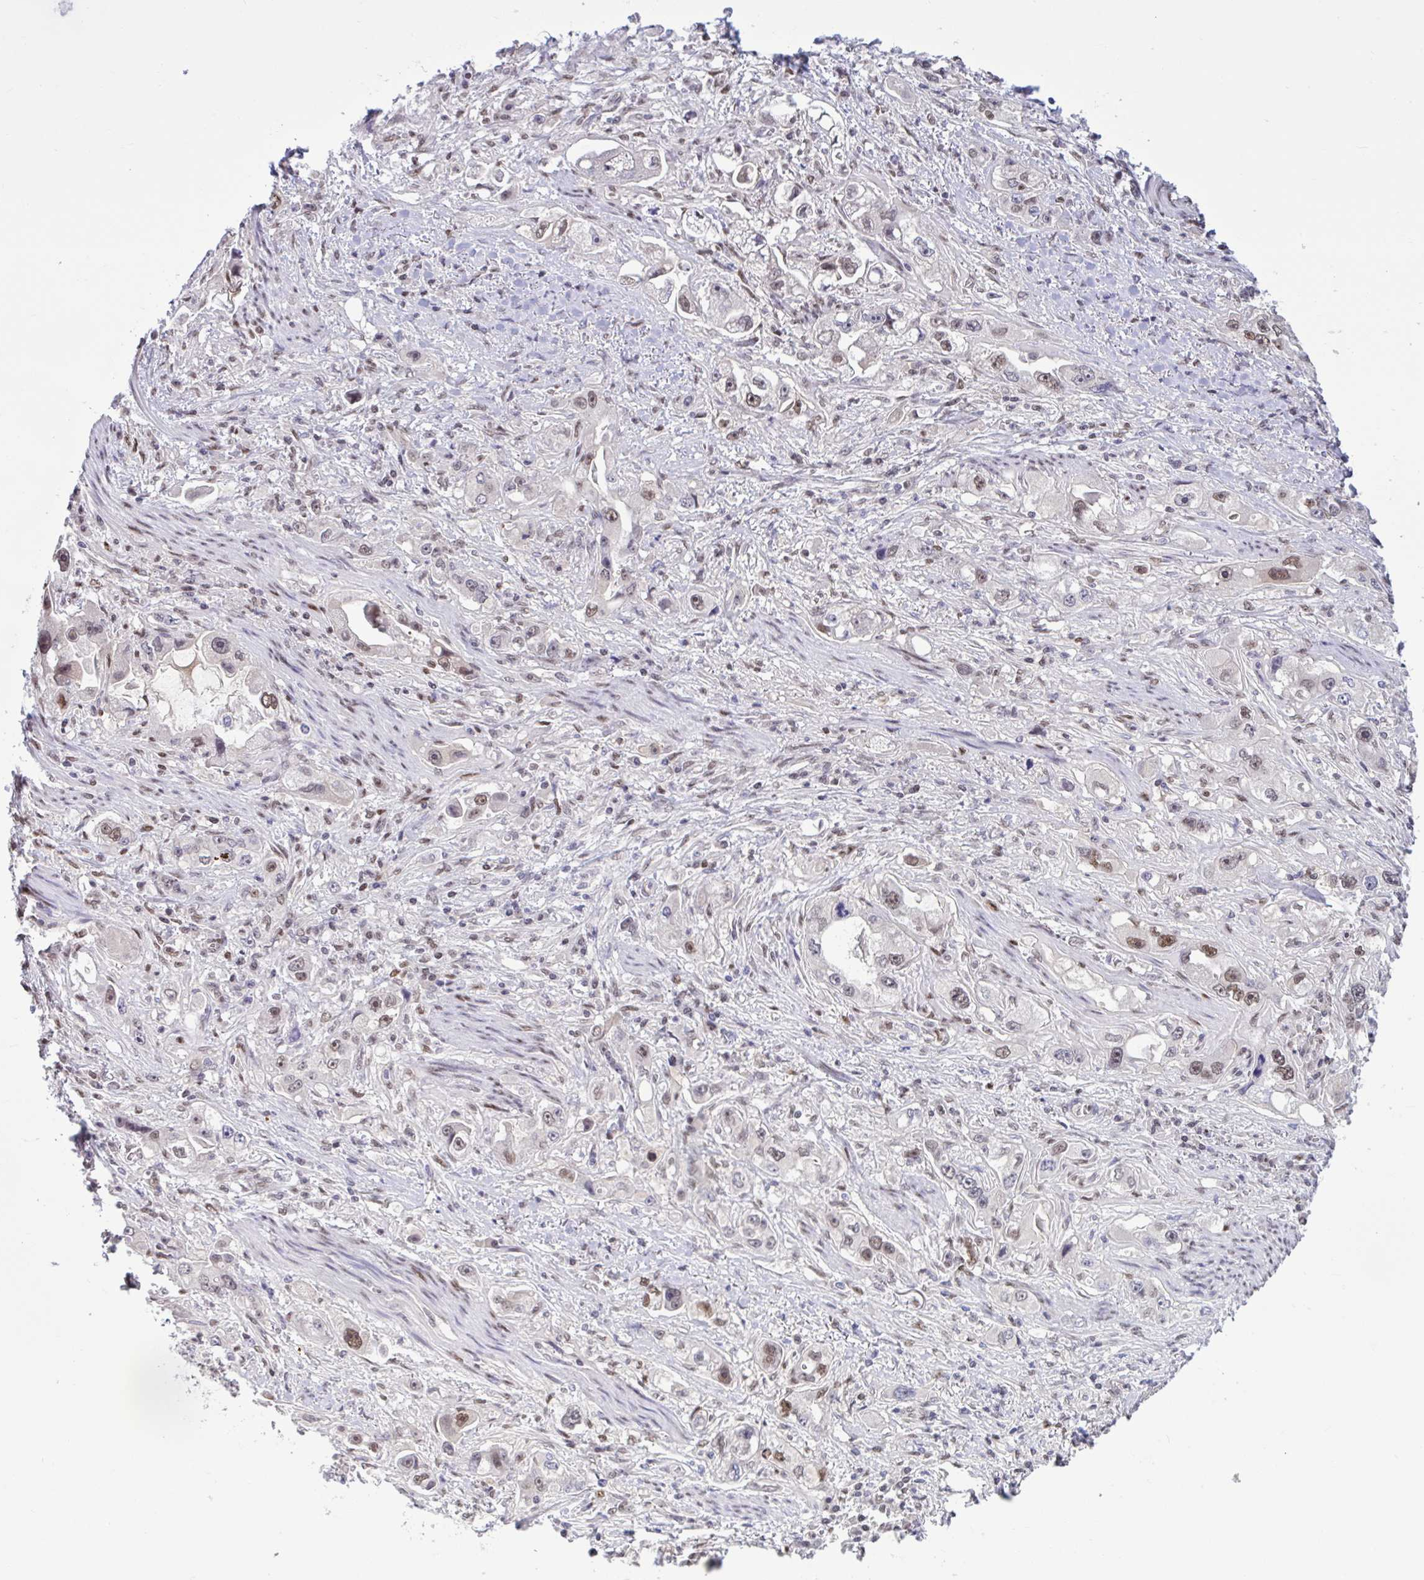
{"staining": {"intensity": "moderate", "quantity": "25%-75%", "location": "nuclear"}, "tissue": "stomach cancer", "cell_type": "Tumor cells", "image_type": "cancer", "snomed": [{"axis": "morphology", "description": "Adenocarcinoma, NOS"}, {"axis": "topography", "description": "Stomach, lower"}], "caption": "Human stomach cancer stained for a protein (brown) reveals moderate nuclear positive staining in about 25%-75% of tumor cells.", "gene": "RBL1", "patient": {"sex": "female", "age": 93}}